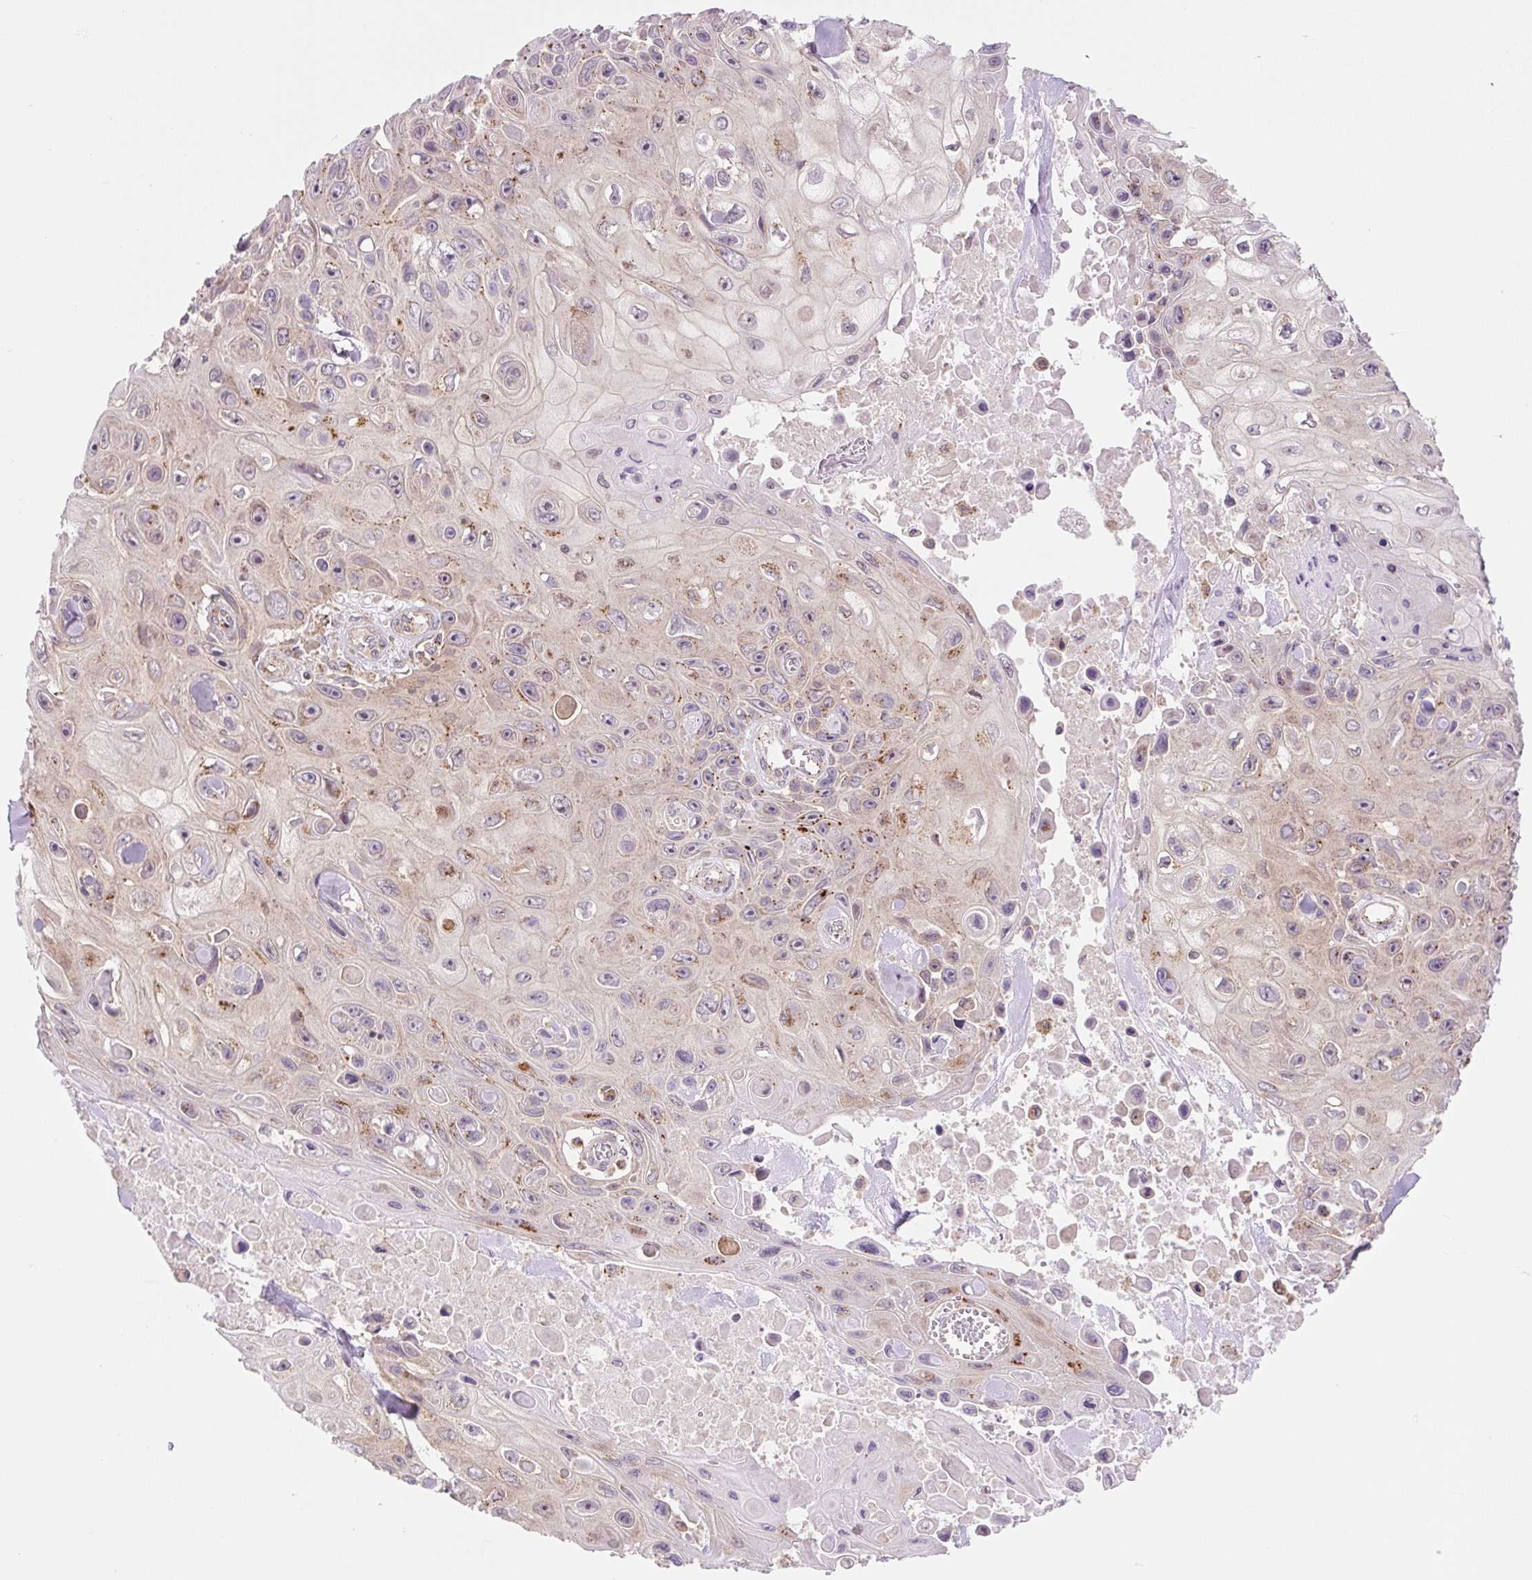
{"staining": {"intensity": "moderate", "quantity": "<25%", "location": "cytoplasmic/membranous"}, "tissue": "skin cancer", "cell_type": "Tumor cells", "image_type": "cancer", "snomed": [{"axis": "morphology", "description": "Squamous cell carcinoma, NOS"}, {"axis": "topography", "description": "Skin"}], "caption": "A high-resolution histopathology image shows immunohistochemistry (IHC) staining of skin cancer, which displays moderate cytoplasmic/membranous staining in approximately <25% of tumor cells. (brown staining indicates protein expression, while blue staining denotes nuclei).", "gene": "VPS4A", "patient": {"sex": "male", "age": 82}}